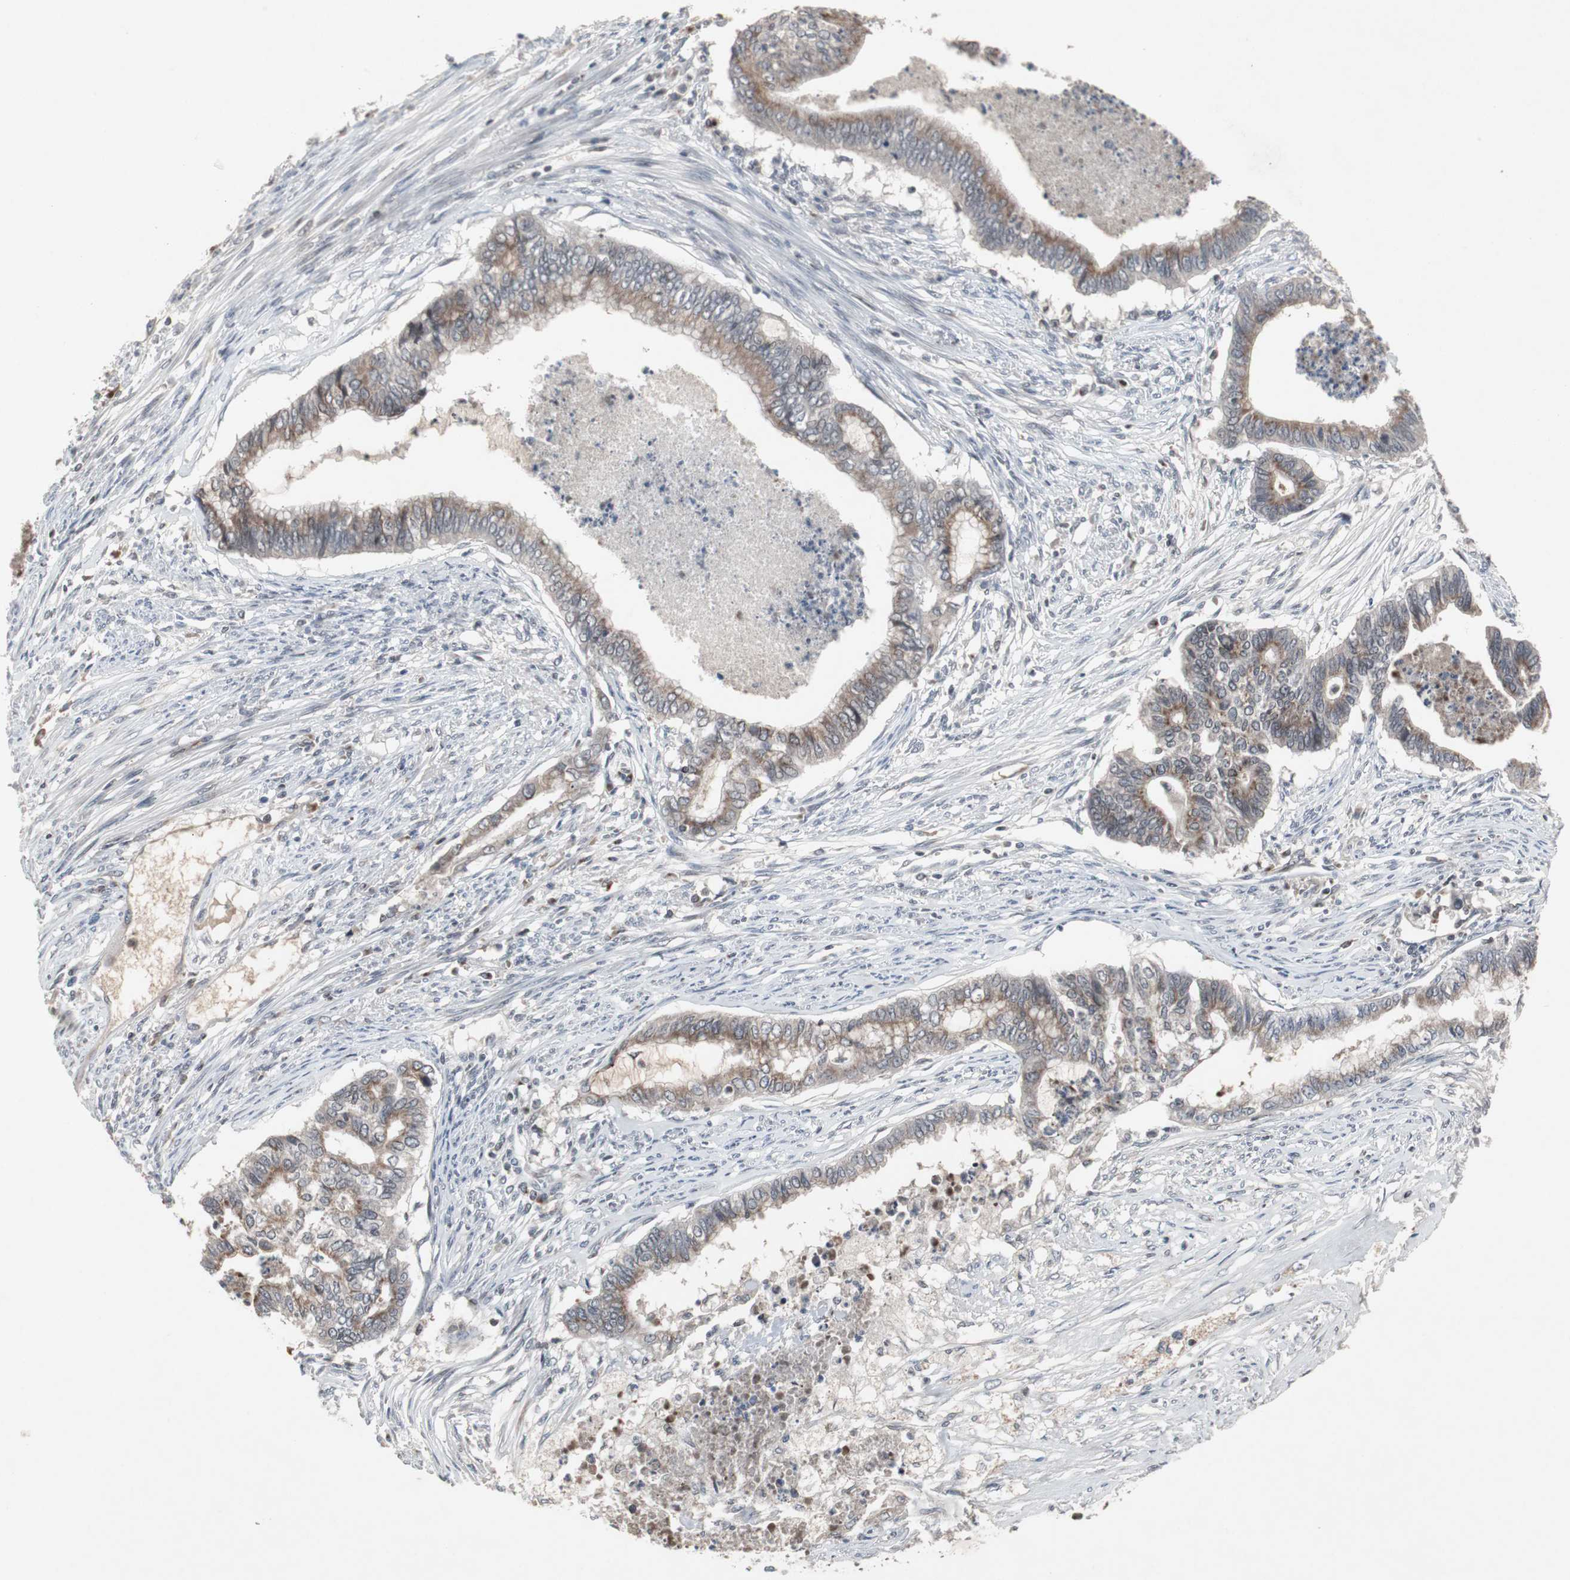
{"staining": {"intensity": "weak", "quantity": ">75%", "location": "cytoplasmic/membranous"}, "tissue": "endometrial cancer", "cell_type": "Tumor cells", "image_type": "cancer", "snomed": [{"axis": "morphology", "description": "Adenocarcinoma, NOS"}, {"axis": "topography", "description": "Endometrium"}], "caption": "A low amount of weak cytoplasmic/membranous expression is identified in about >75% of tumor cells in endometrial adenocarcinoma tissue.", "gene": "ZNF396", "patient": {"sex": "female", "age": 79}}